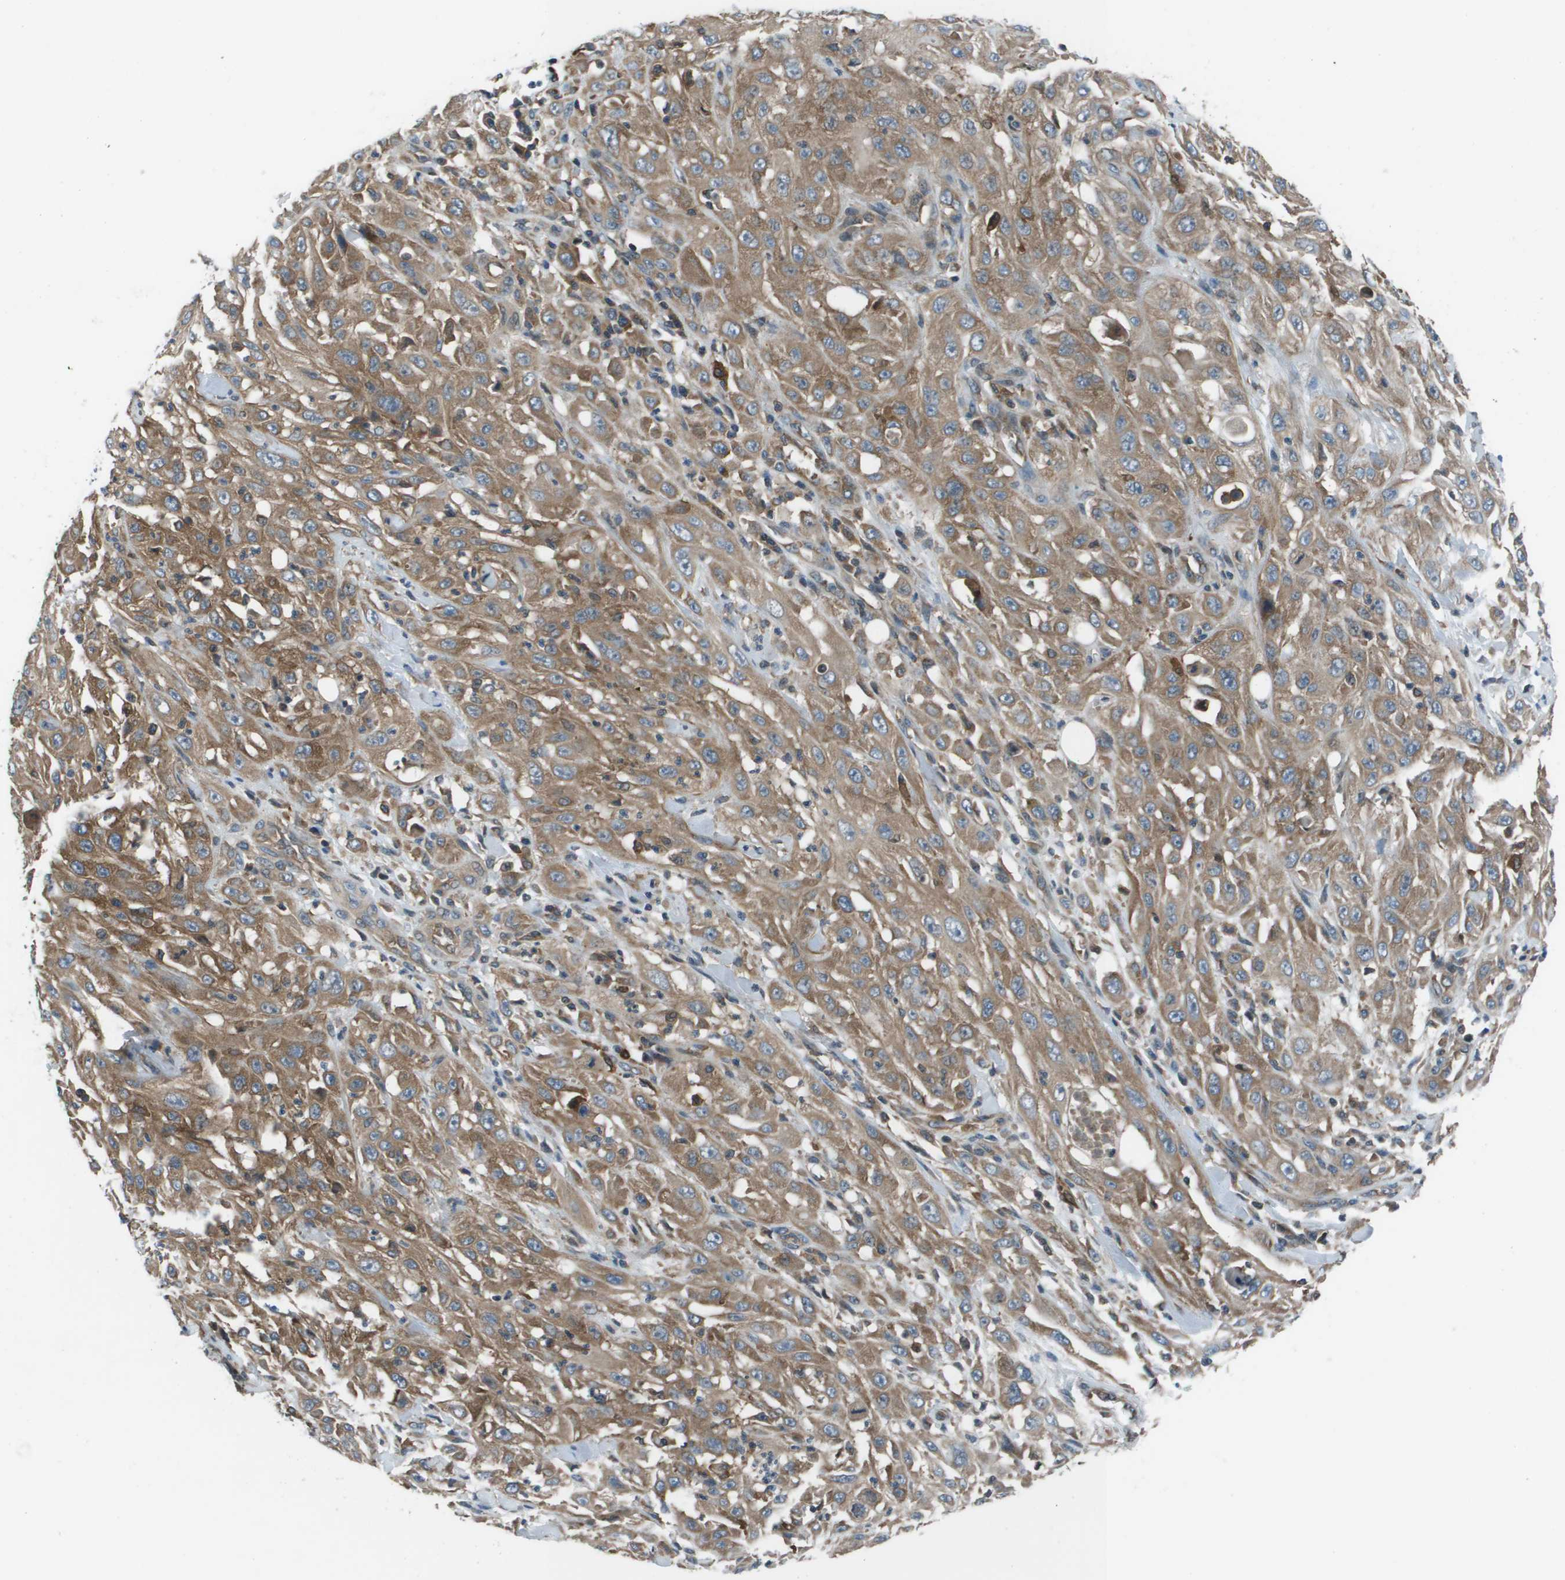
{"staining": {"intensity": "moderate", "quantity": ">75%", "location": "cytoplasmic/membranous"}, "tissue": "skin cancer", "cell_type": "Tumor cells", "image_type": "cancer", "snomed": [{"axis": "morphology", "description": "Squamous cell carcinoma, NOS"}, {"axis": "morphology", "description": "Squamous cell carcinoma, metastatic, NOS"}, {"axis": "topography", "description": "Skin"}, {"axis": "topography", "description": "Lymph node"}], "caption": "DAB immunohistochemical staining of skin cancer displays moderate cytoplasmic/membranous protein staining in about >75% of tumor cells. (Brightfield microscopy of DAB IHC at high magnification).", "gene": "EIF3B", "patient": {"sex": "male", "age": 75}}